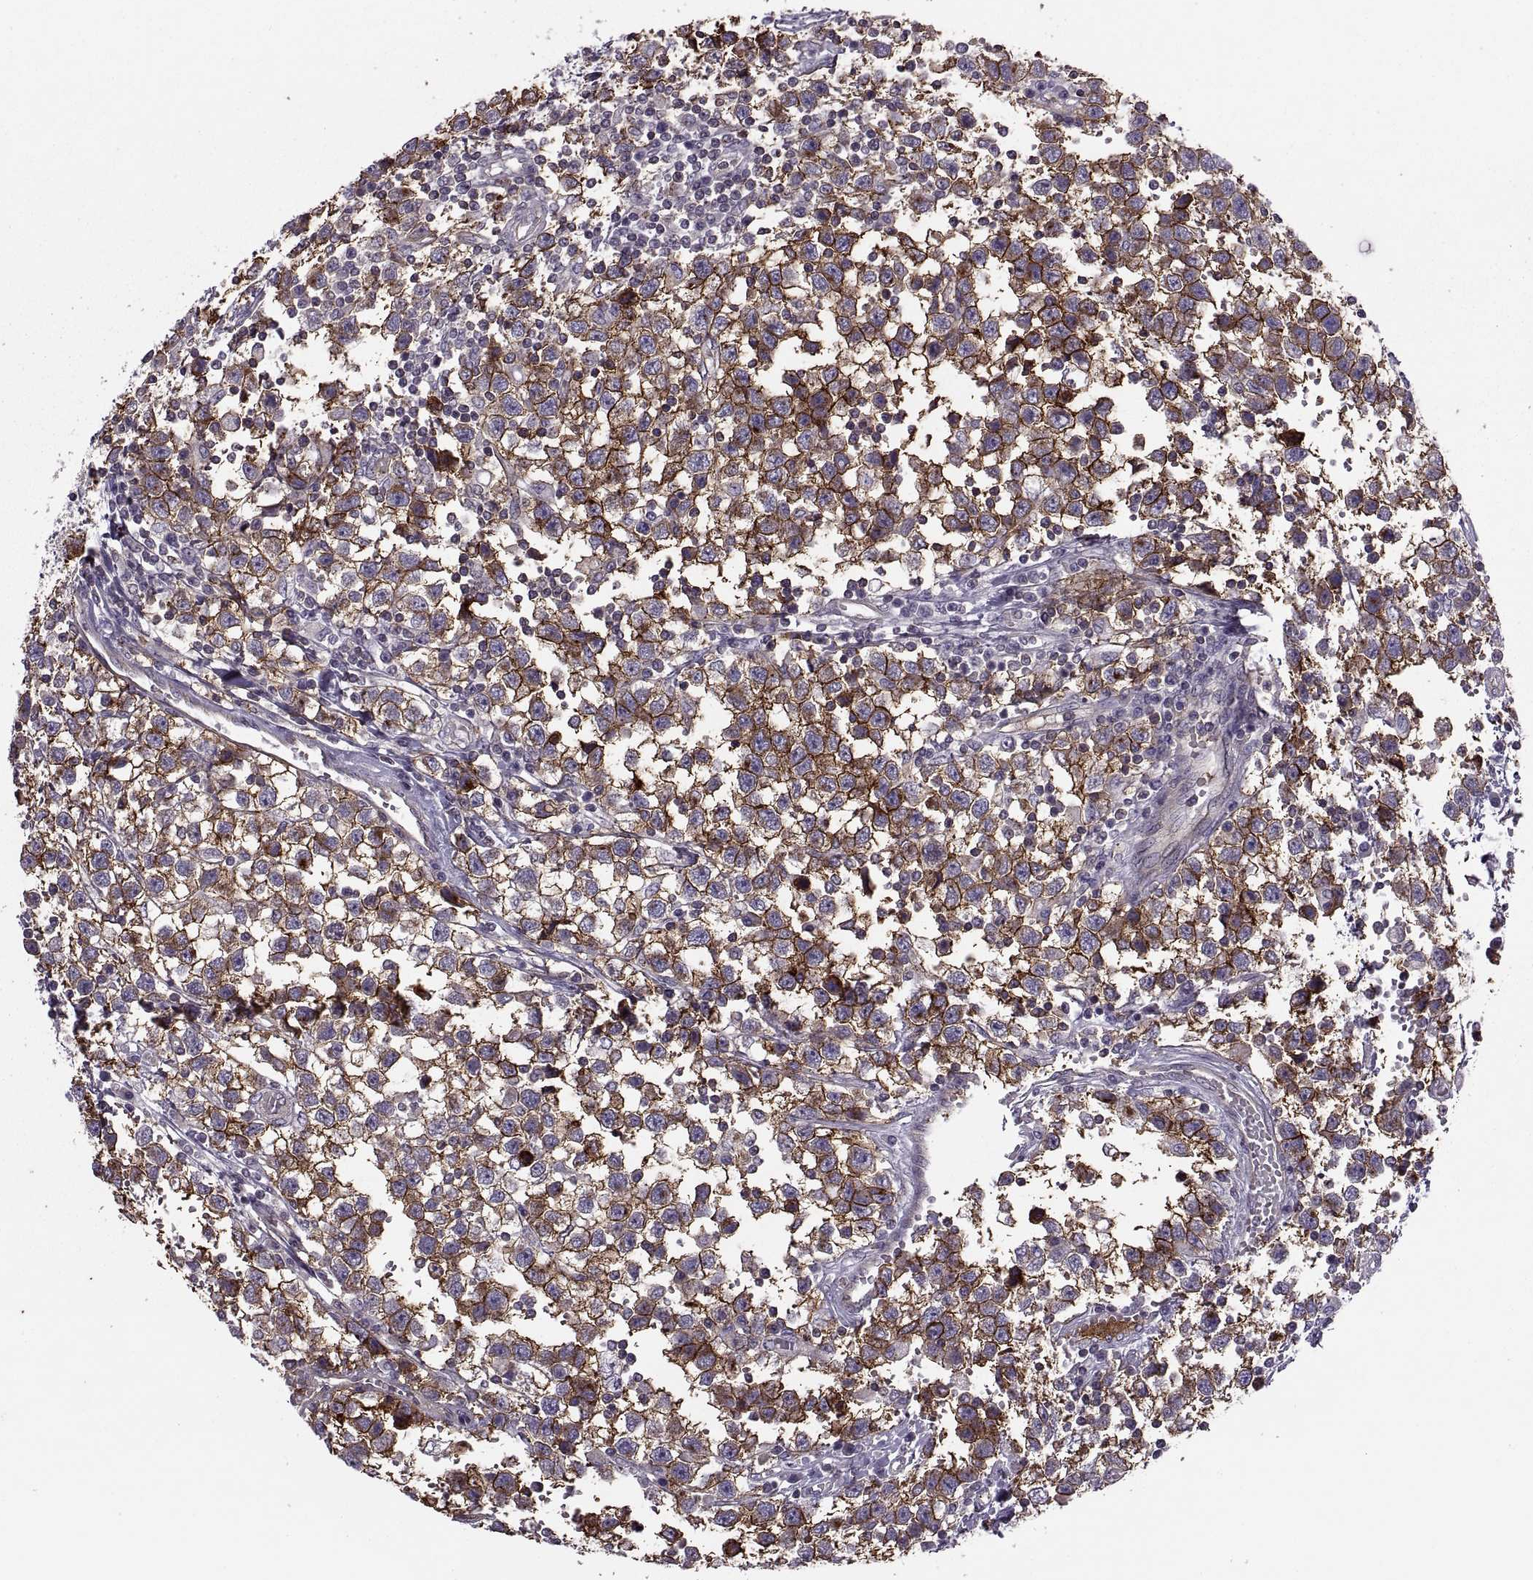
{"staining": {"intensity": "strong", "quantity": ">75%", "location": "cytoplasmic/membranous"}, "tissue": "testis cancer", "cell_type": "Tumor cells", "image_type": "cancer", "snomed": [{"axis": "morphology", "description": "Seminoma, NOS"}, {"axis": "topography", "description": "Testis"}], "caption": "An image of human testis cancer (seminoma) stained for a protein exhibits strong cytoplasmic/membranous brown staining in tumor cells. The staining was performed using DAB to visualize the protein expression in brown, while the nuclei were stained in blue with hematoxylin (Magnification: 20x).", "gene": "SLC2A3", "patient": {"sex": "male", "age": 34}}